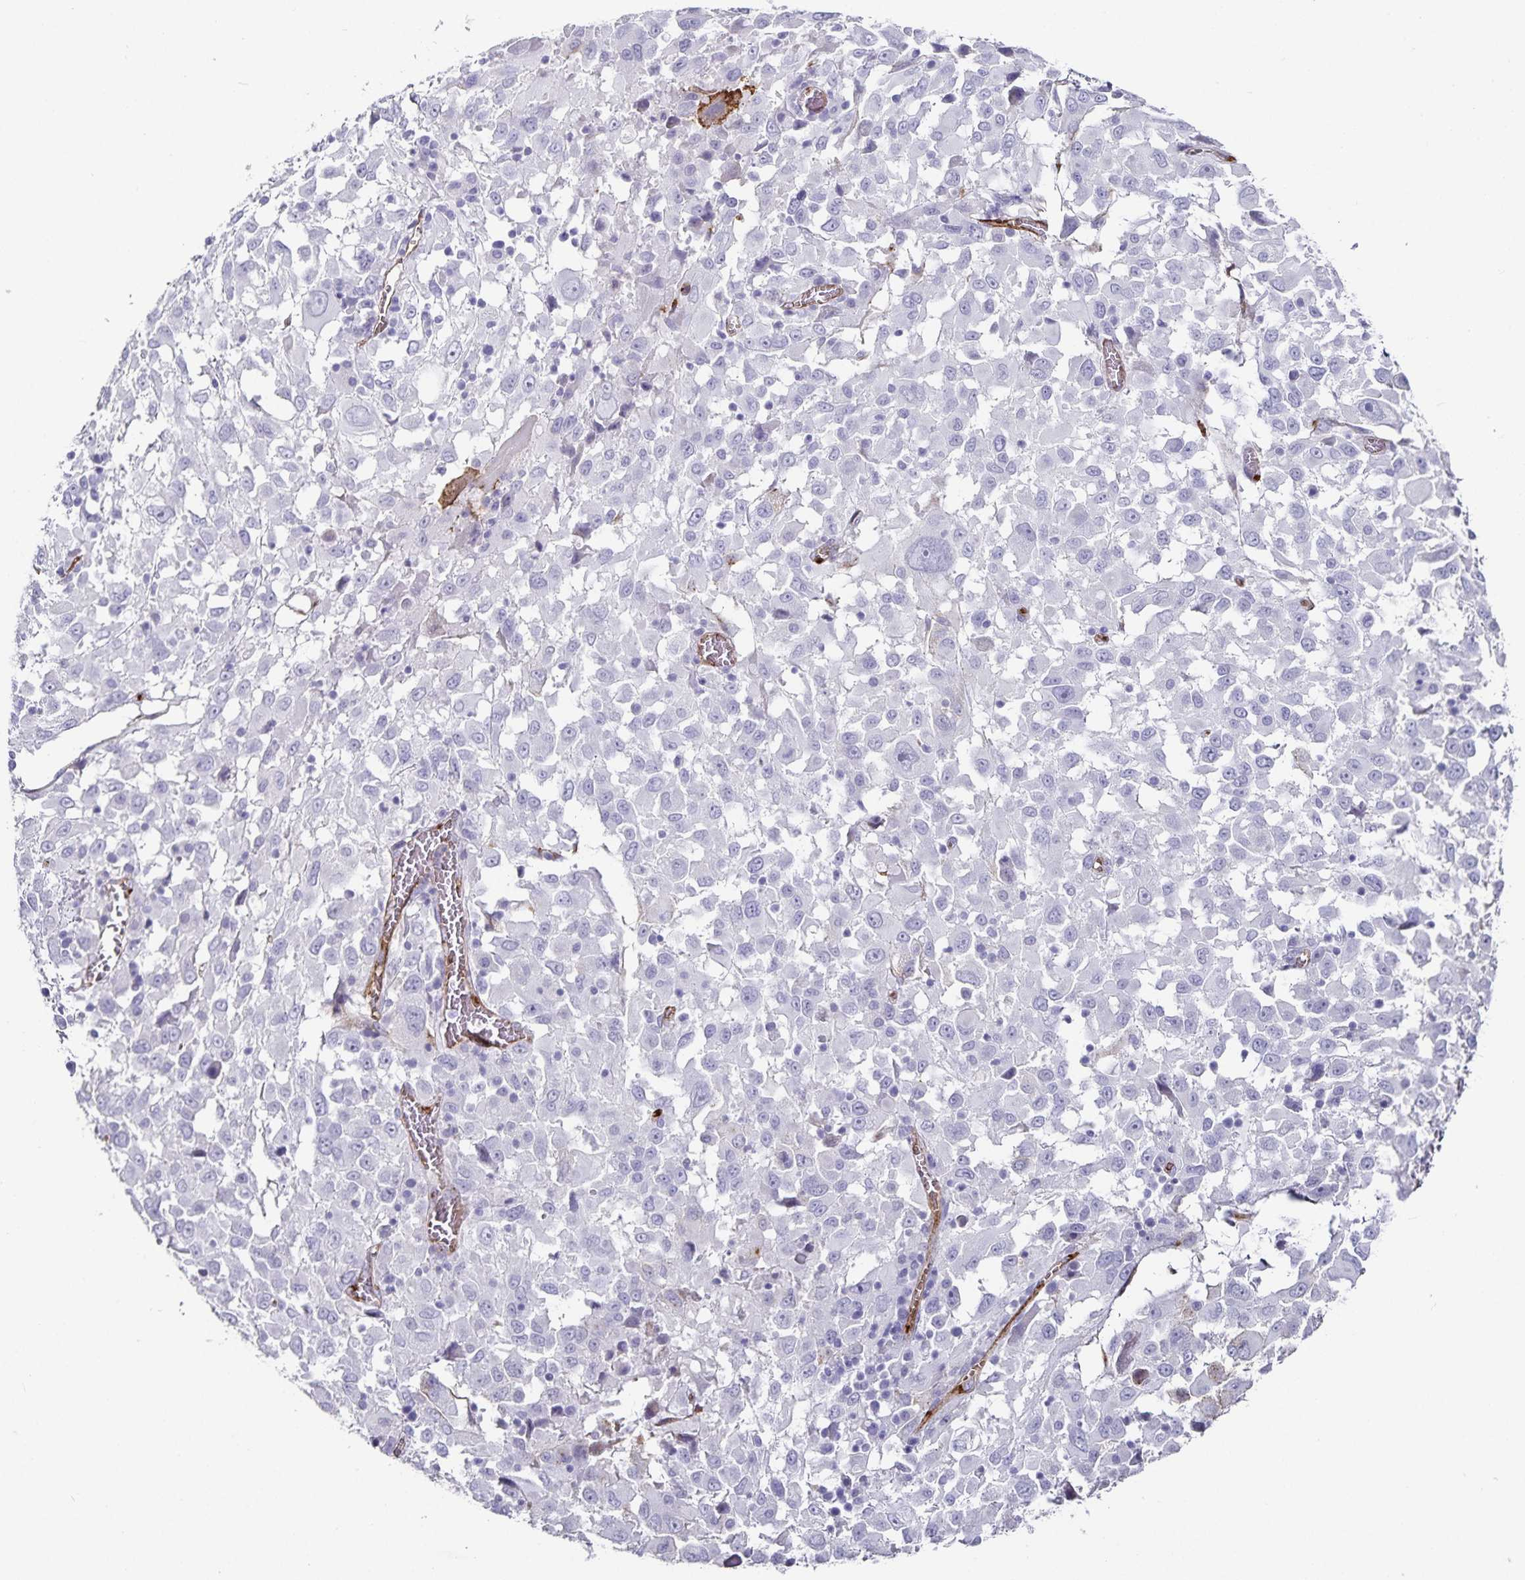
{"staining": {"intensity": "negative", "quantity": "none", "location": "none"}, "tissue": "melanoma", "cell_type": "Tumor cells", "image_type": "cancer", "snomed": [{"axis": "morphology", "description": "Malignant melanoma, Metastatic site"}, {"axis": "topography", "description": "Soft tissue"}], "caption": "A photomicrograph of malignant melanoma (metastatic site) stained for a protein shows no brown staining in tumor cells. The staining is performed using DAB (3,3'-diaminobenzidine) brown chromogen with nuclei counter-stained in using hematoxylin.", "gene": "PODXL", "patient": {"sex": "male", "age": 50}}